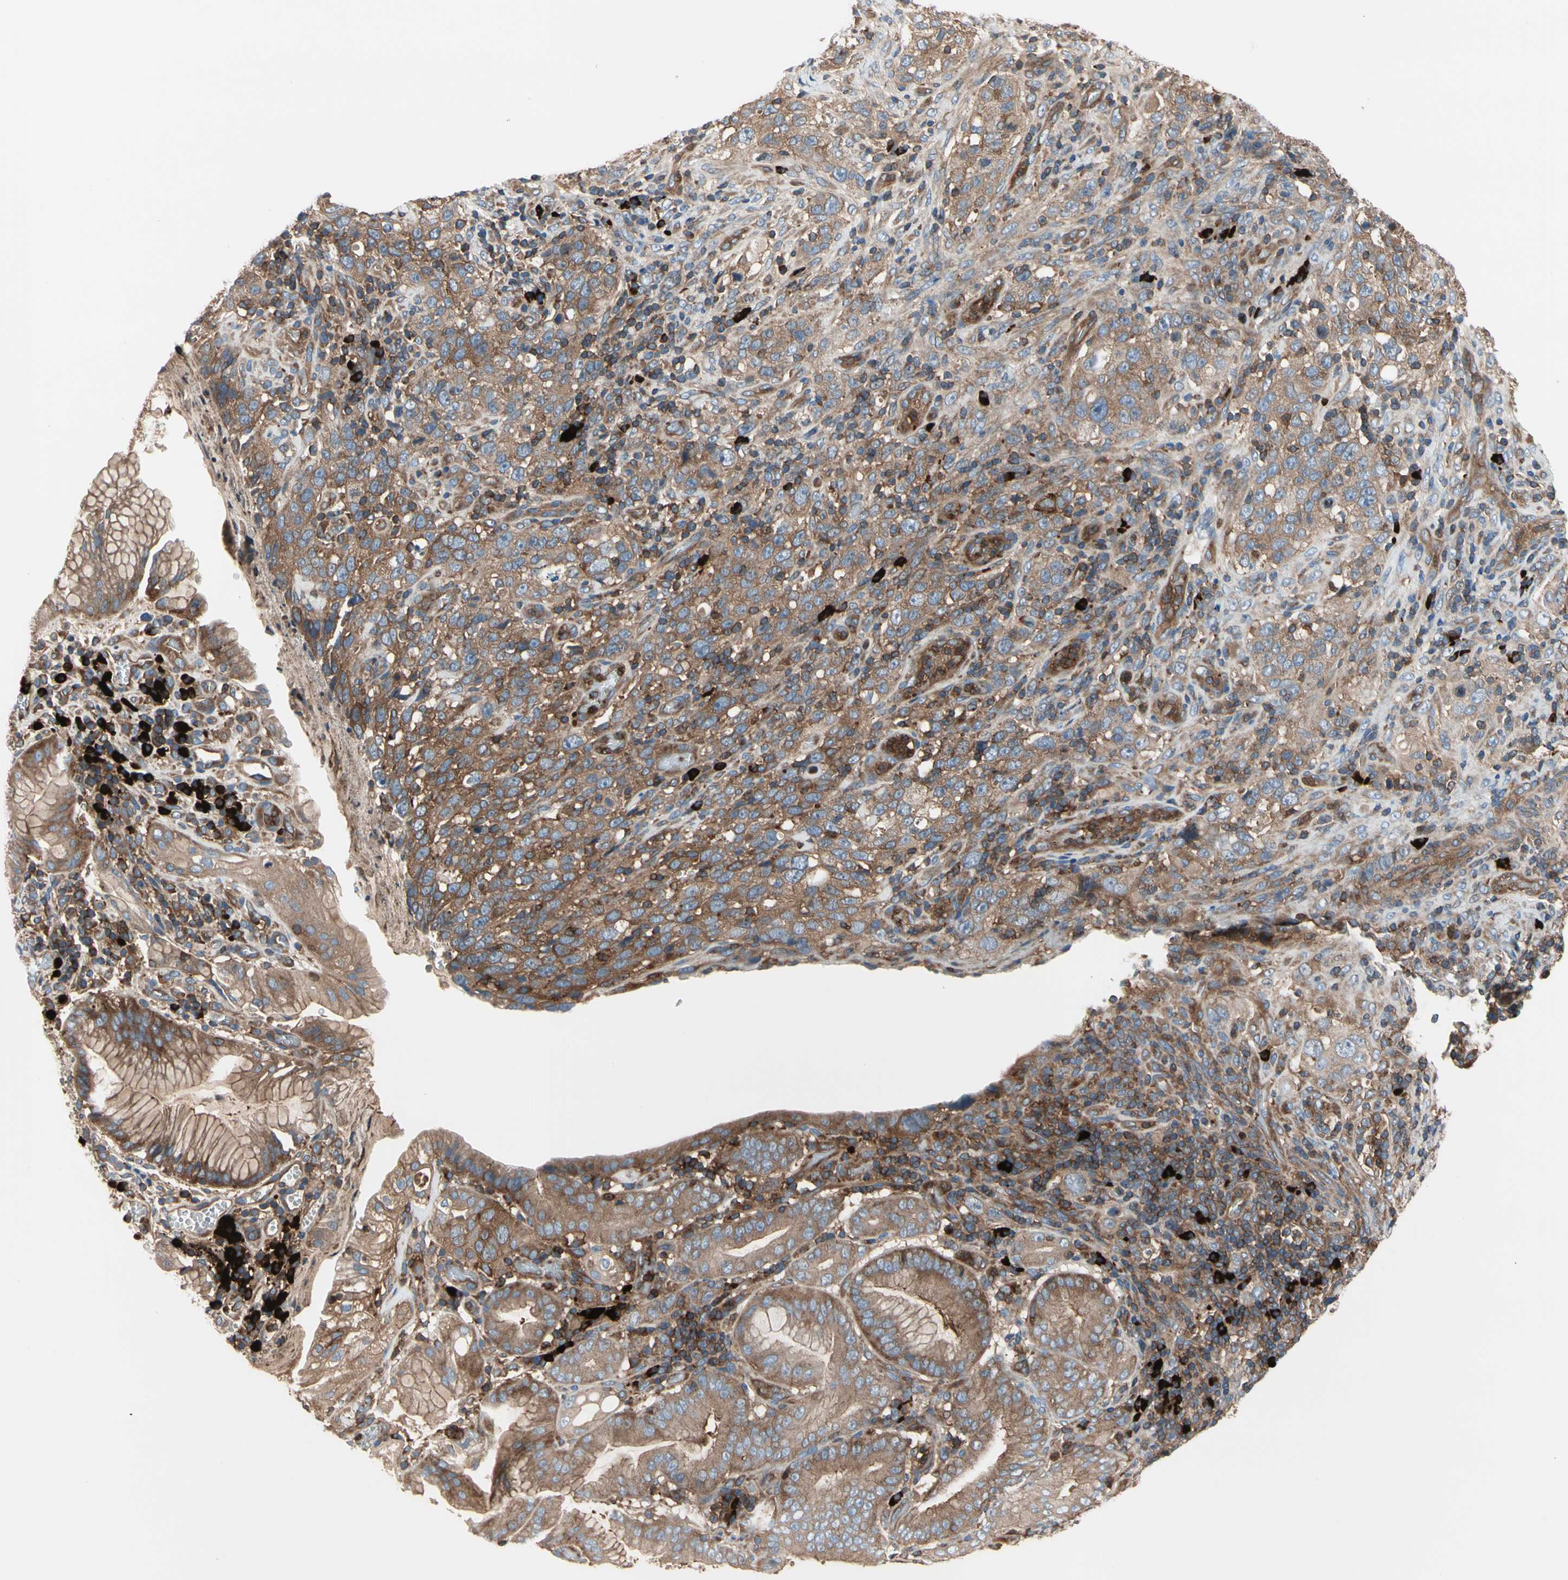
{"staining": {"intensity": "moderate", "quantity": ">75%", "location": "cytoplasmic/membranous"}, "tissue": "stomach cancer", "cell_type": "Tumor cells", "image_type": "cancer", "snomed": [{"axis": "morphology", "description": "Normal tissue, NOS"}, {"axis": "morphology", "description": "Adenocarcinoma, NOS"}, {"axis": "topography", "description": "Stomach"}], "caption": "A medium amount of moderate cytoplasmic/membranous positivity is seen in approximately >75% of tumor cells in stomach adenocarcinoma tissue.", "gene": "ROCK1", "patient": {"sex": "male", "age": 48}}